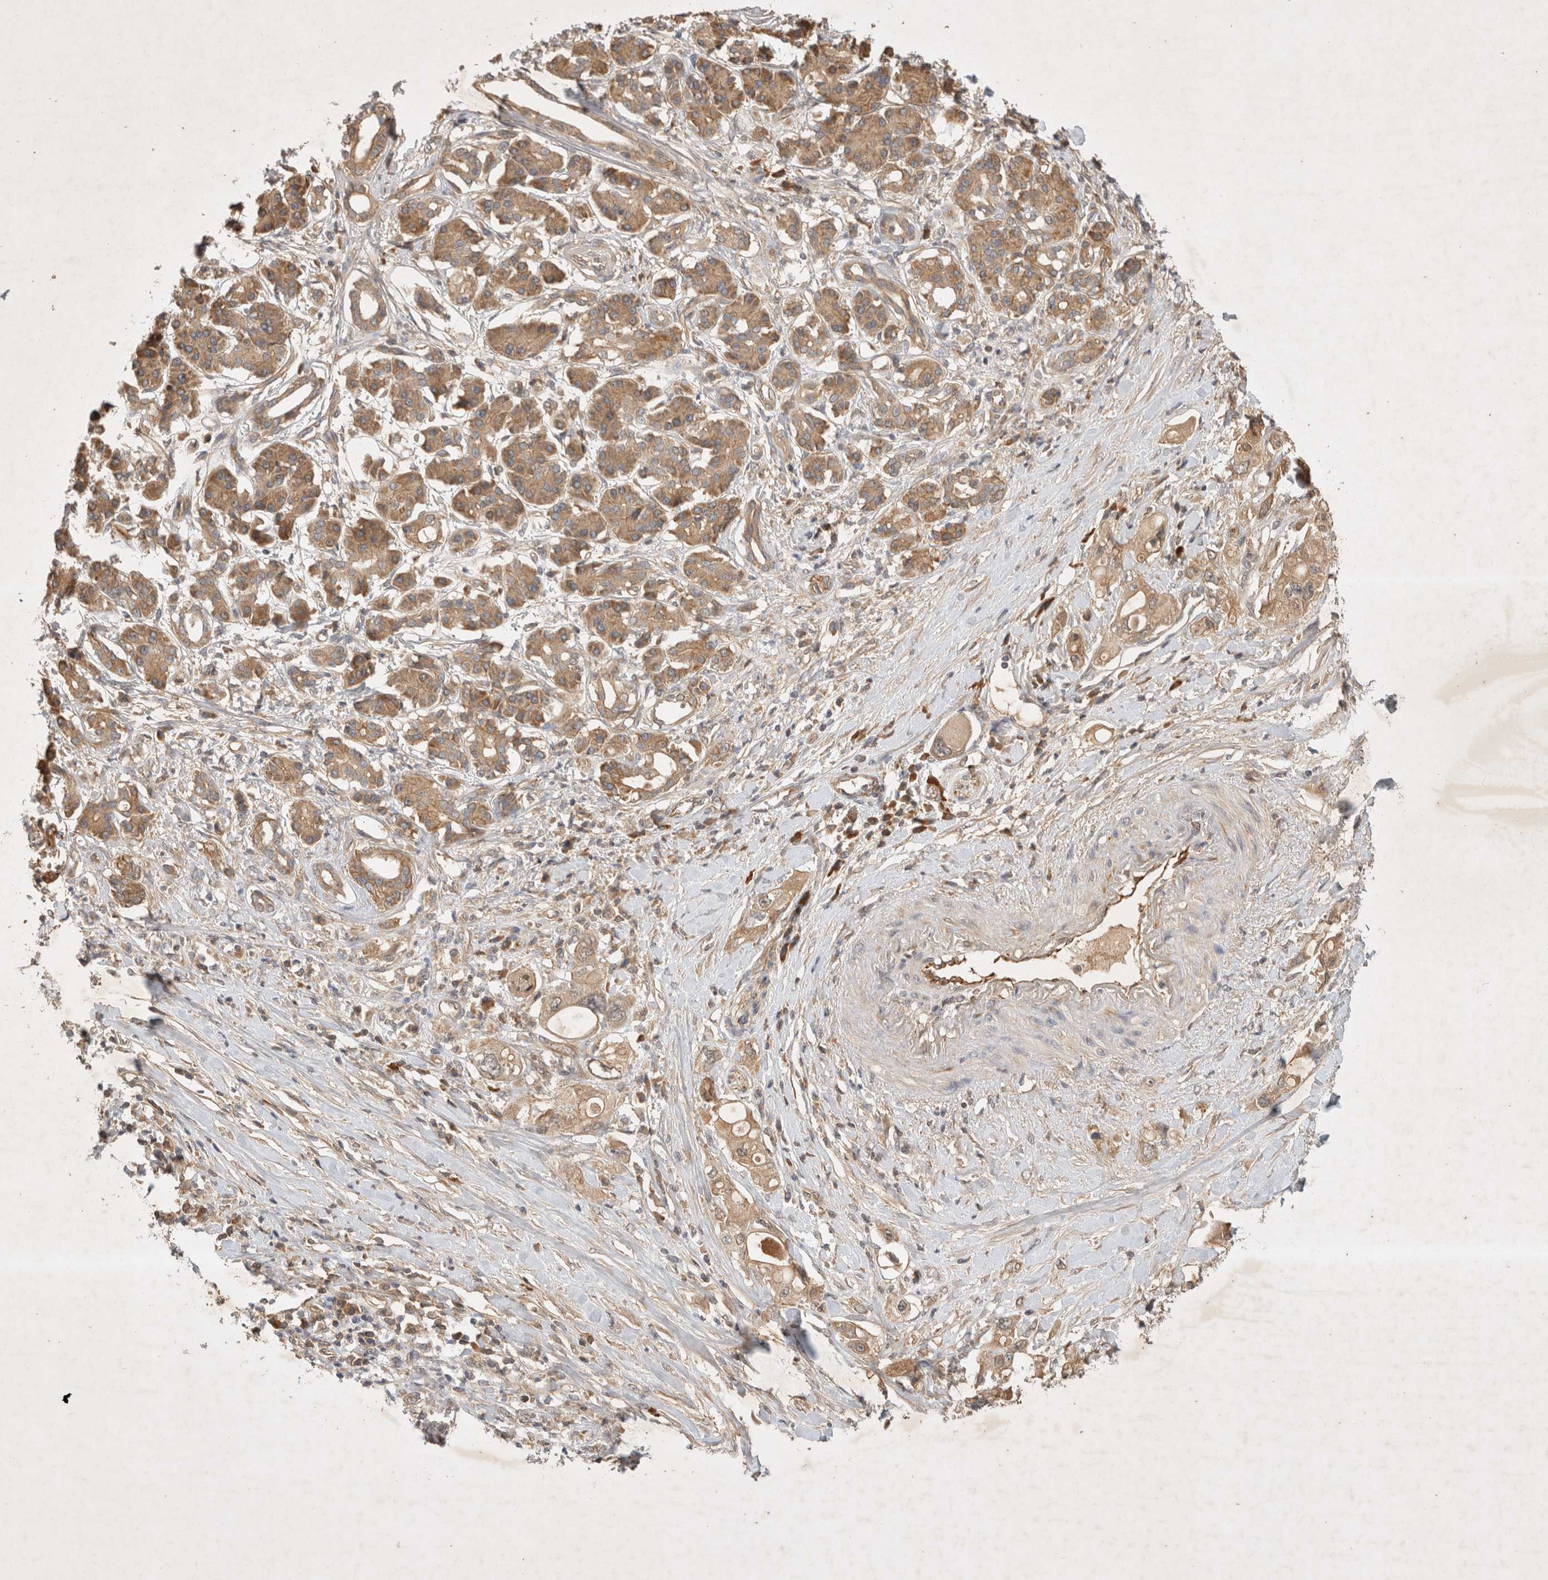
{"staining": {"intensity": "moderate", "quantity": ">75%", "location": "cytoplasmic/membranous"}, "tissue": "pancreatic cancer", "cell_type": "Tumor cells", "image_type": "cancer", "snomed": [{"axis": "morphology", "description": "Adenocarcinoma, NOS"}, {"axis": "topography", "description": "Pancreas"}], "caption": "There is medium levels of moderate cytoplasmic/membranous staining in tumor cells of adenocarcinoma (pancreatic), as demonstrated by immunohistochemical staining (brown color).", "gene": "YES1", "patient": {"sex": "female", "age": 56}}